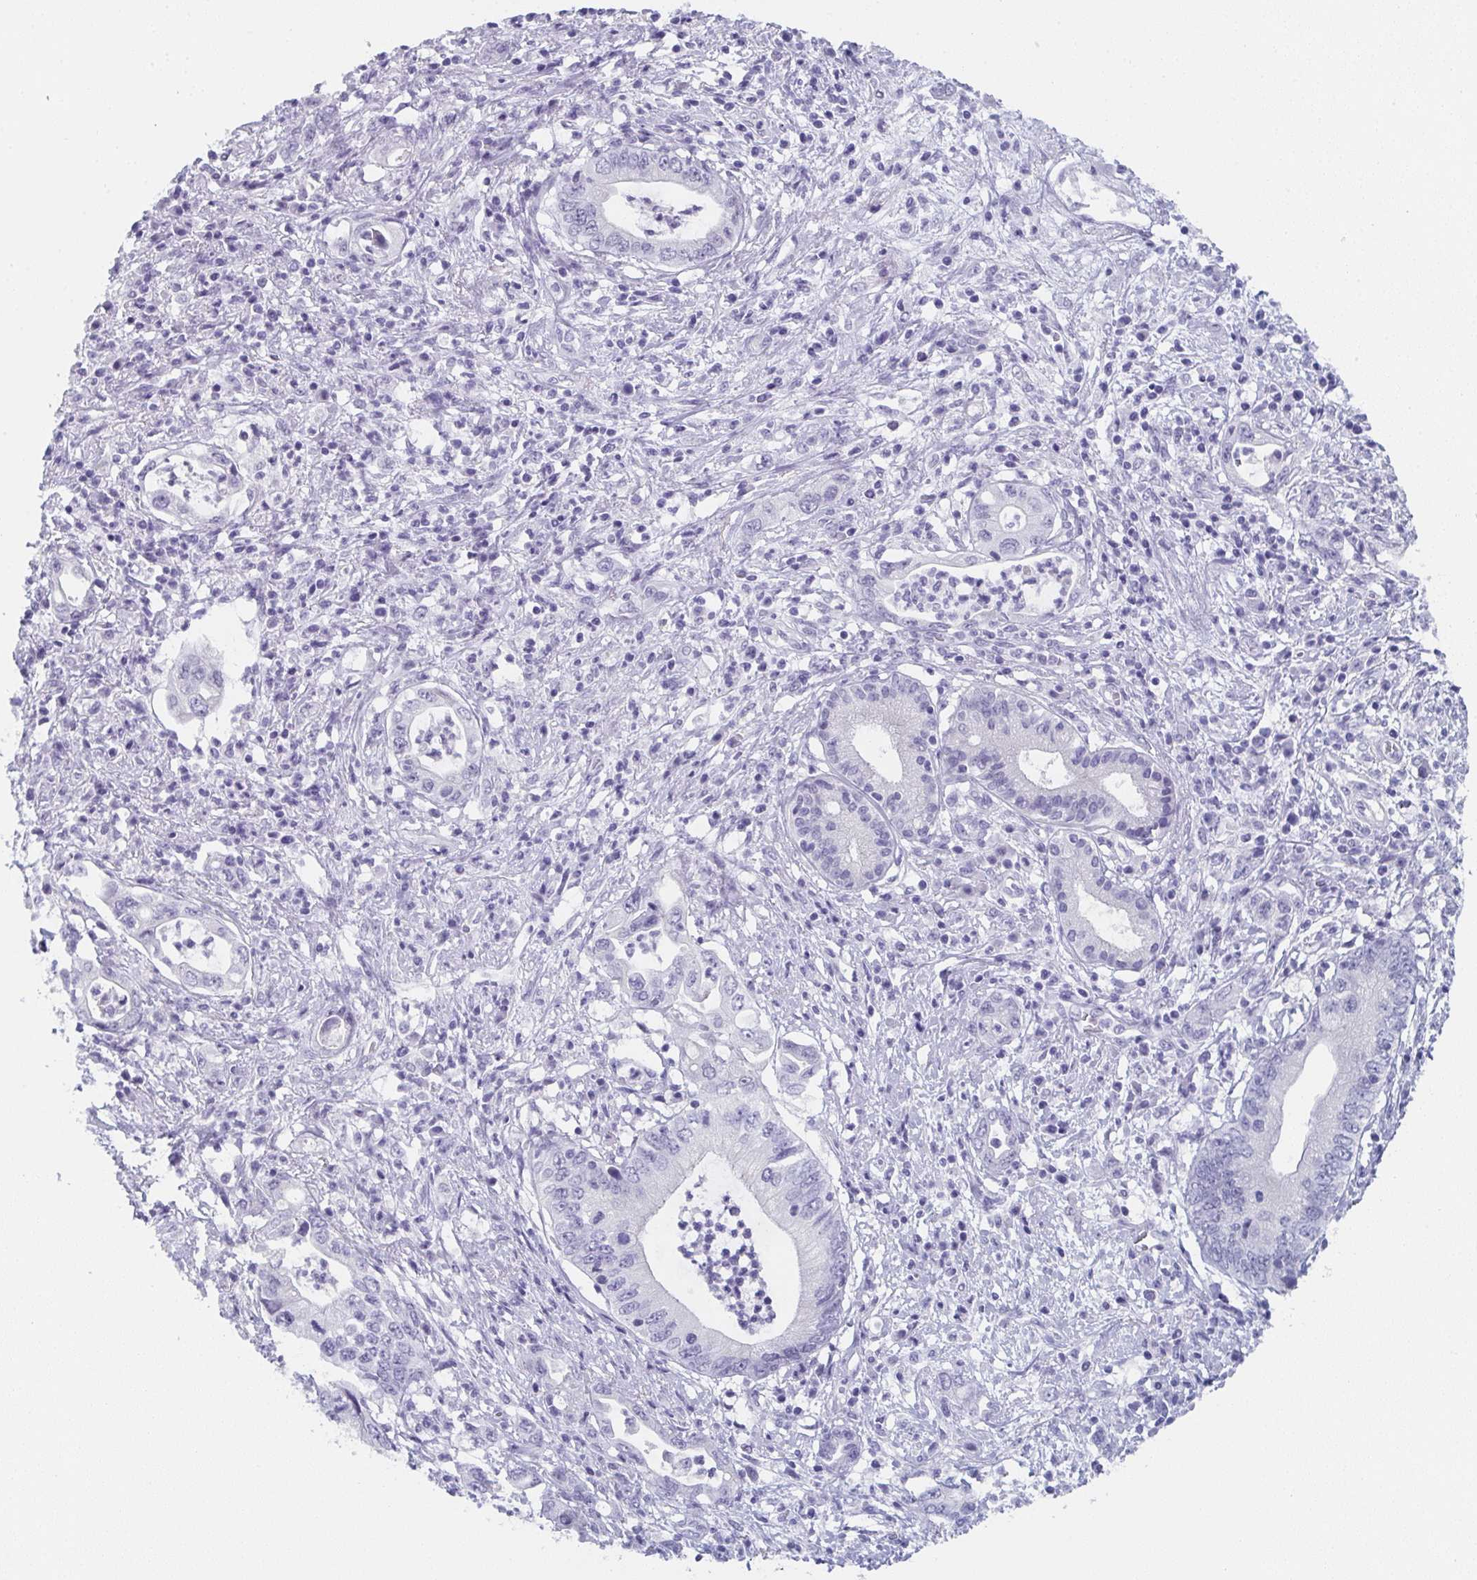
{"staining": {"intensity": "negative", "quantity": "none", "location": "none"}, "tissue": "pancreatic cancer", "cell_type": "Tumor cells", "image_type": "cancer", "snomed": [{"axis": "morphology", "description": "Adenocarcinoma, NOS"}, {"axis": "topography", "description": "Pancreas"}], "caption": "This is an immunohistochemistry (IHC) image of pancreatic cancer. There is no expression in tumor cells.", "gene": "DYDC2", "patient": {"sex": "female", "age": 72}}